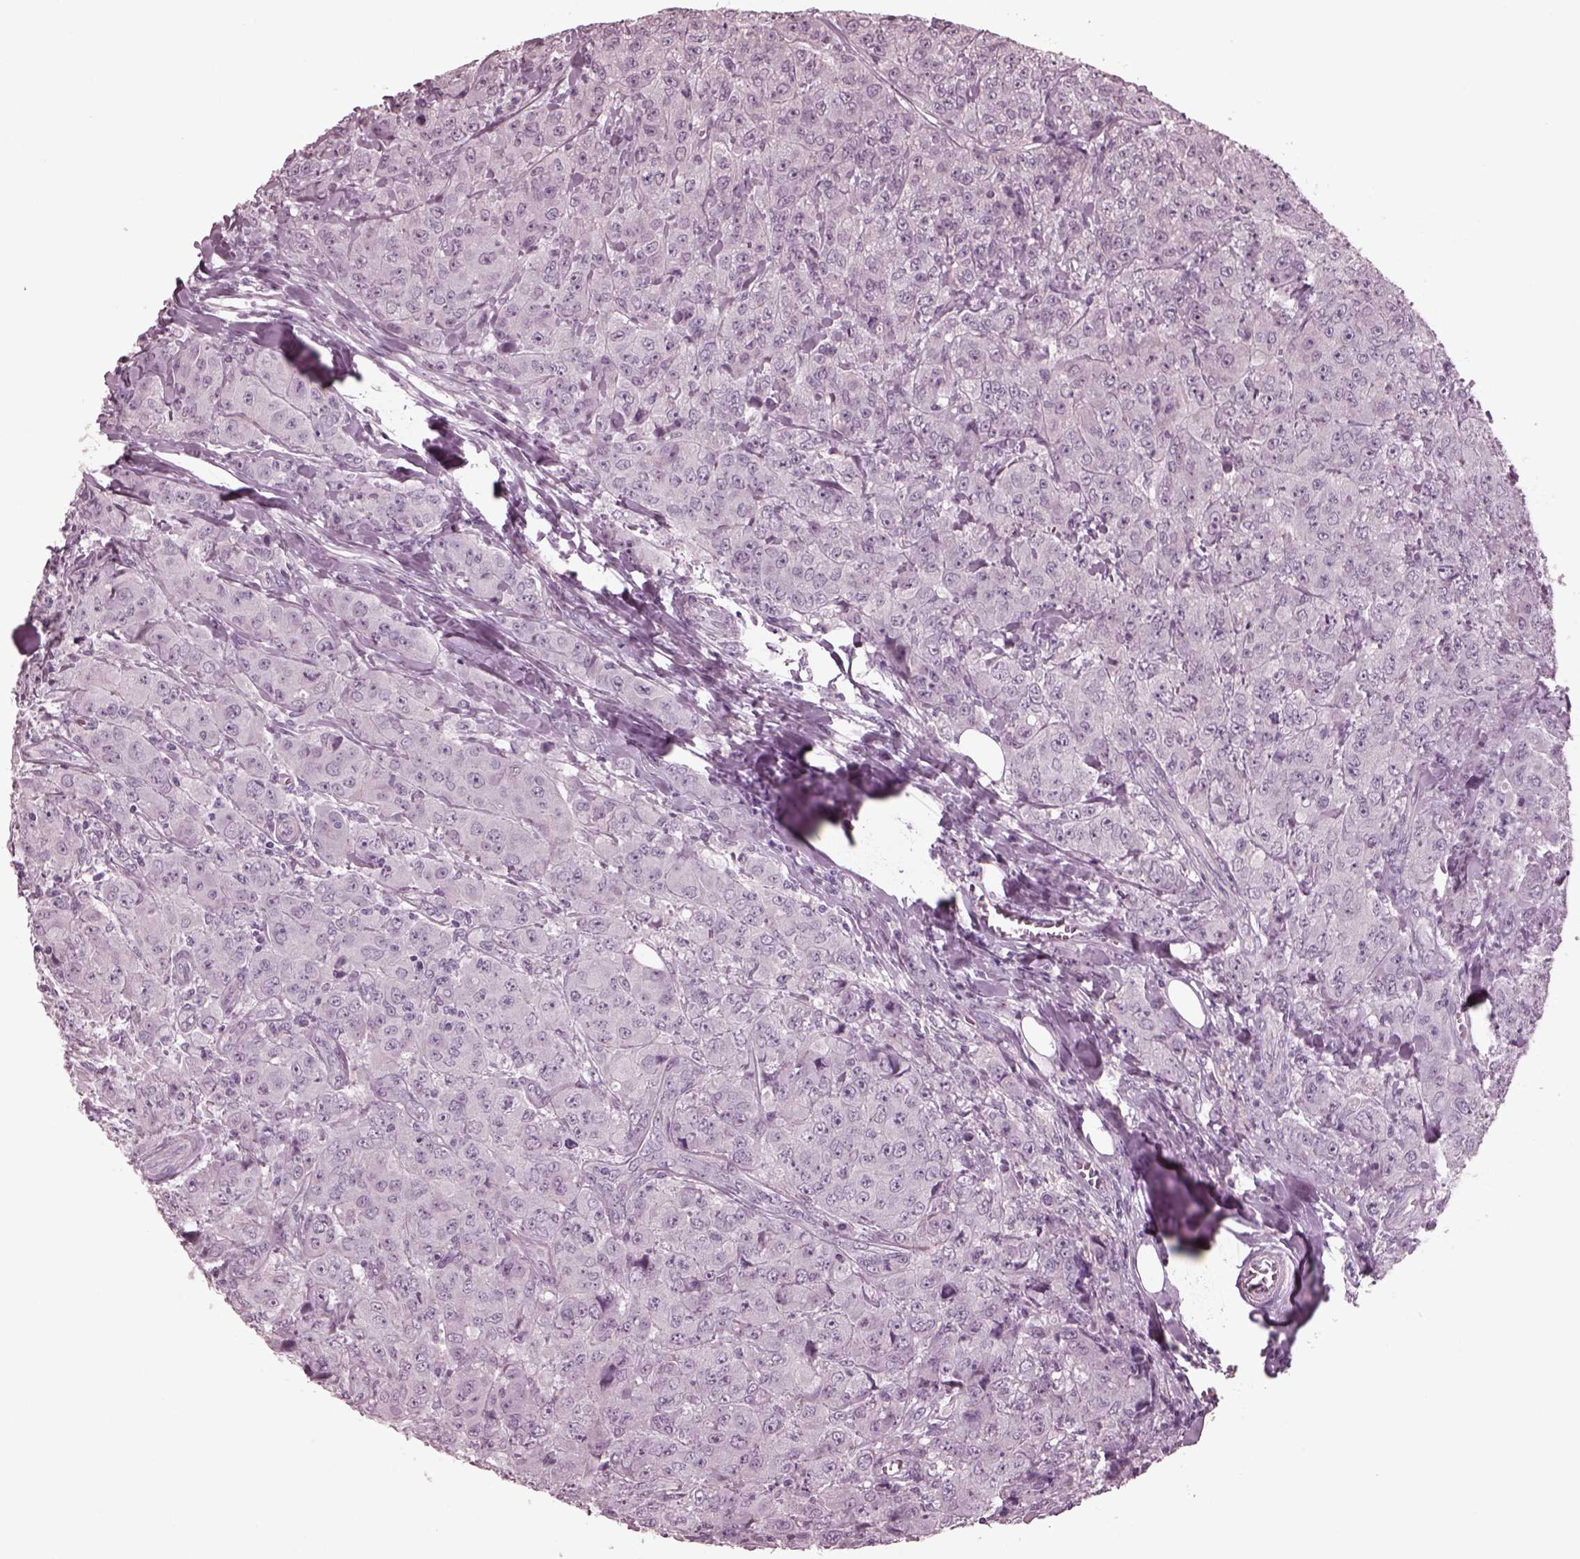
{"staining": {"intensity": "negative", "quantity": "none", "location": "none"}, "tissue": "breast cancer", "cell_type": "Tumor cells", "image_type": "cancer", "snomed": [{"axis": "morphology", "description": "Duct carcinoma"}, {"axis": "topography", "description": "Breast"}], "caption": "Tumor cells are negative for brown protein staining in breast intraductal carcinoma. (DAB (3,3'-diaminobenzidine) immunohistochemistry visualized using brightfield microscopy, high magnification).", "gene": "YY2", "patient": {"sex": "female", "age": 43}}